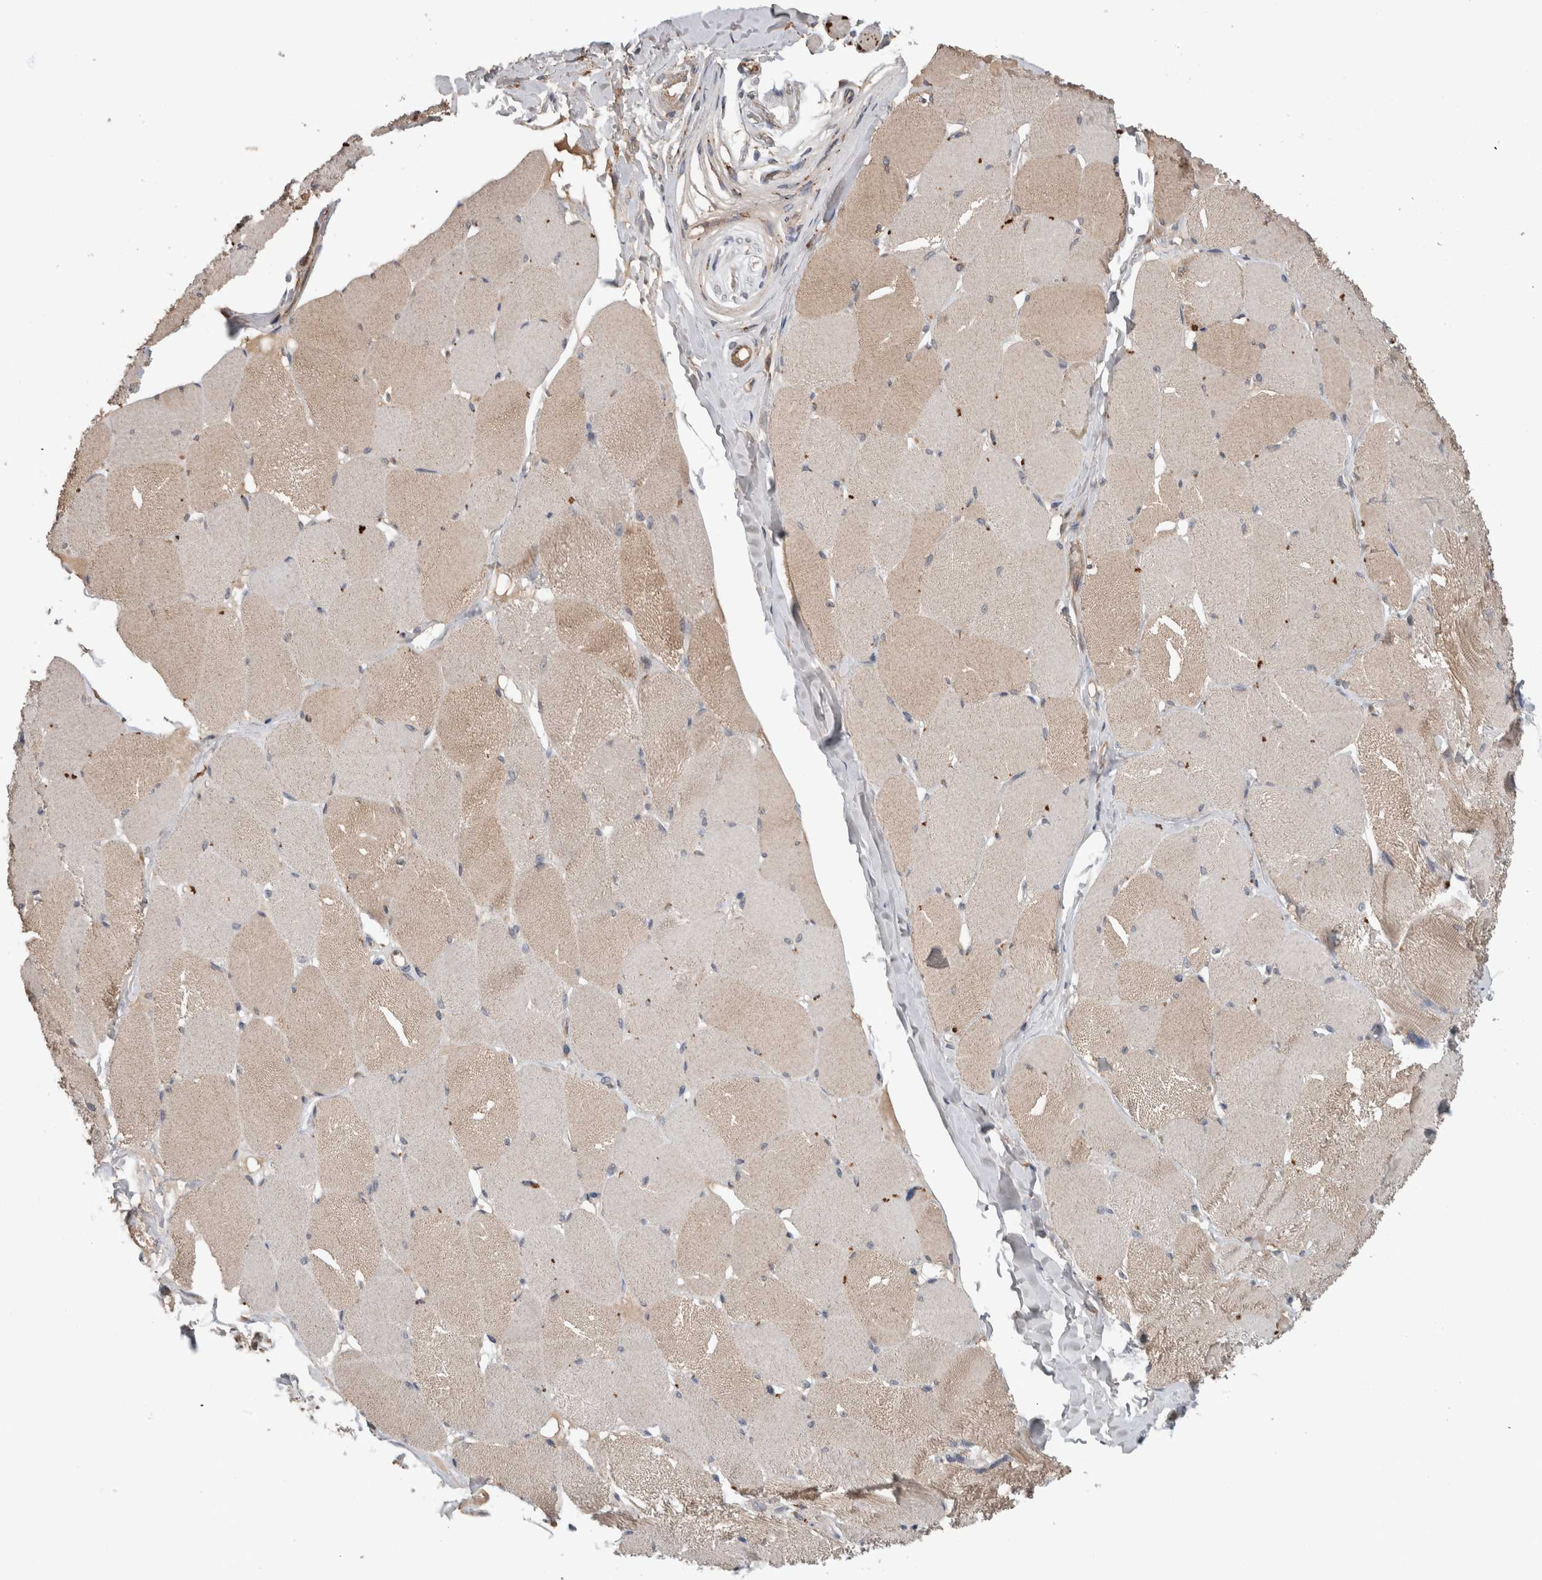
{"staining": {"intensity": "moderate", "quantity": ">75%", "location": "cytoplasmic/membranous"}, "tissue": "skeletal muscle", "cell_type": "Myocytes", "image_type": "normal", "snomed": [{"axis": "morphology", "description": "Normal tissue, NOS"}, {"axis": "topography", "description": "Skin"}, {"axis": "topography", "description": "Skeletal muscle"}], "caption": "This histopathology image exhibits immunohistochemistry staining of normal skeletal muscle, with medium moderate cytoplasmic/membranous staining in approximately >75% of myocytes.", "gene": "TARBP1", "patient": {"sex": "male", "age": 83}}